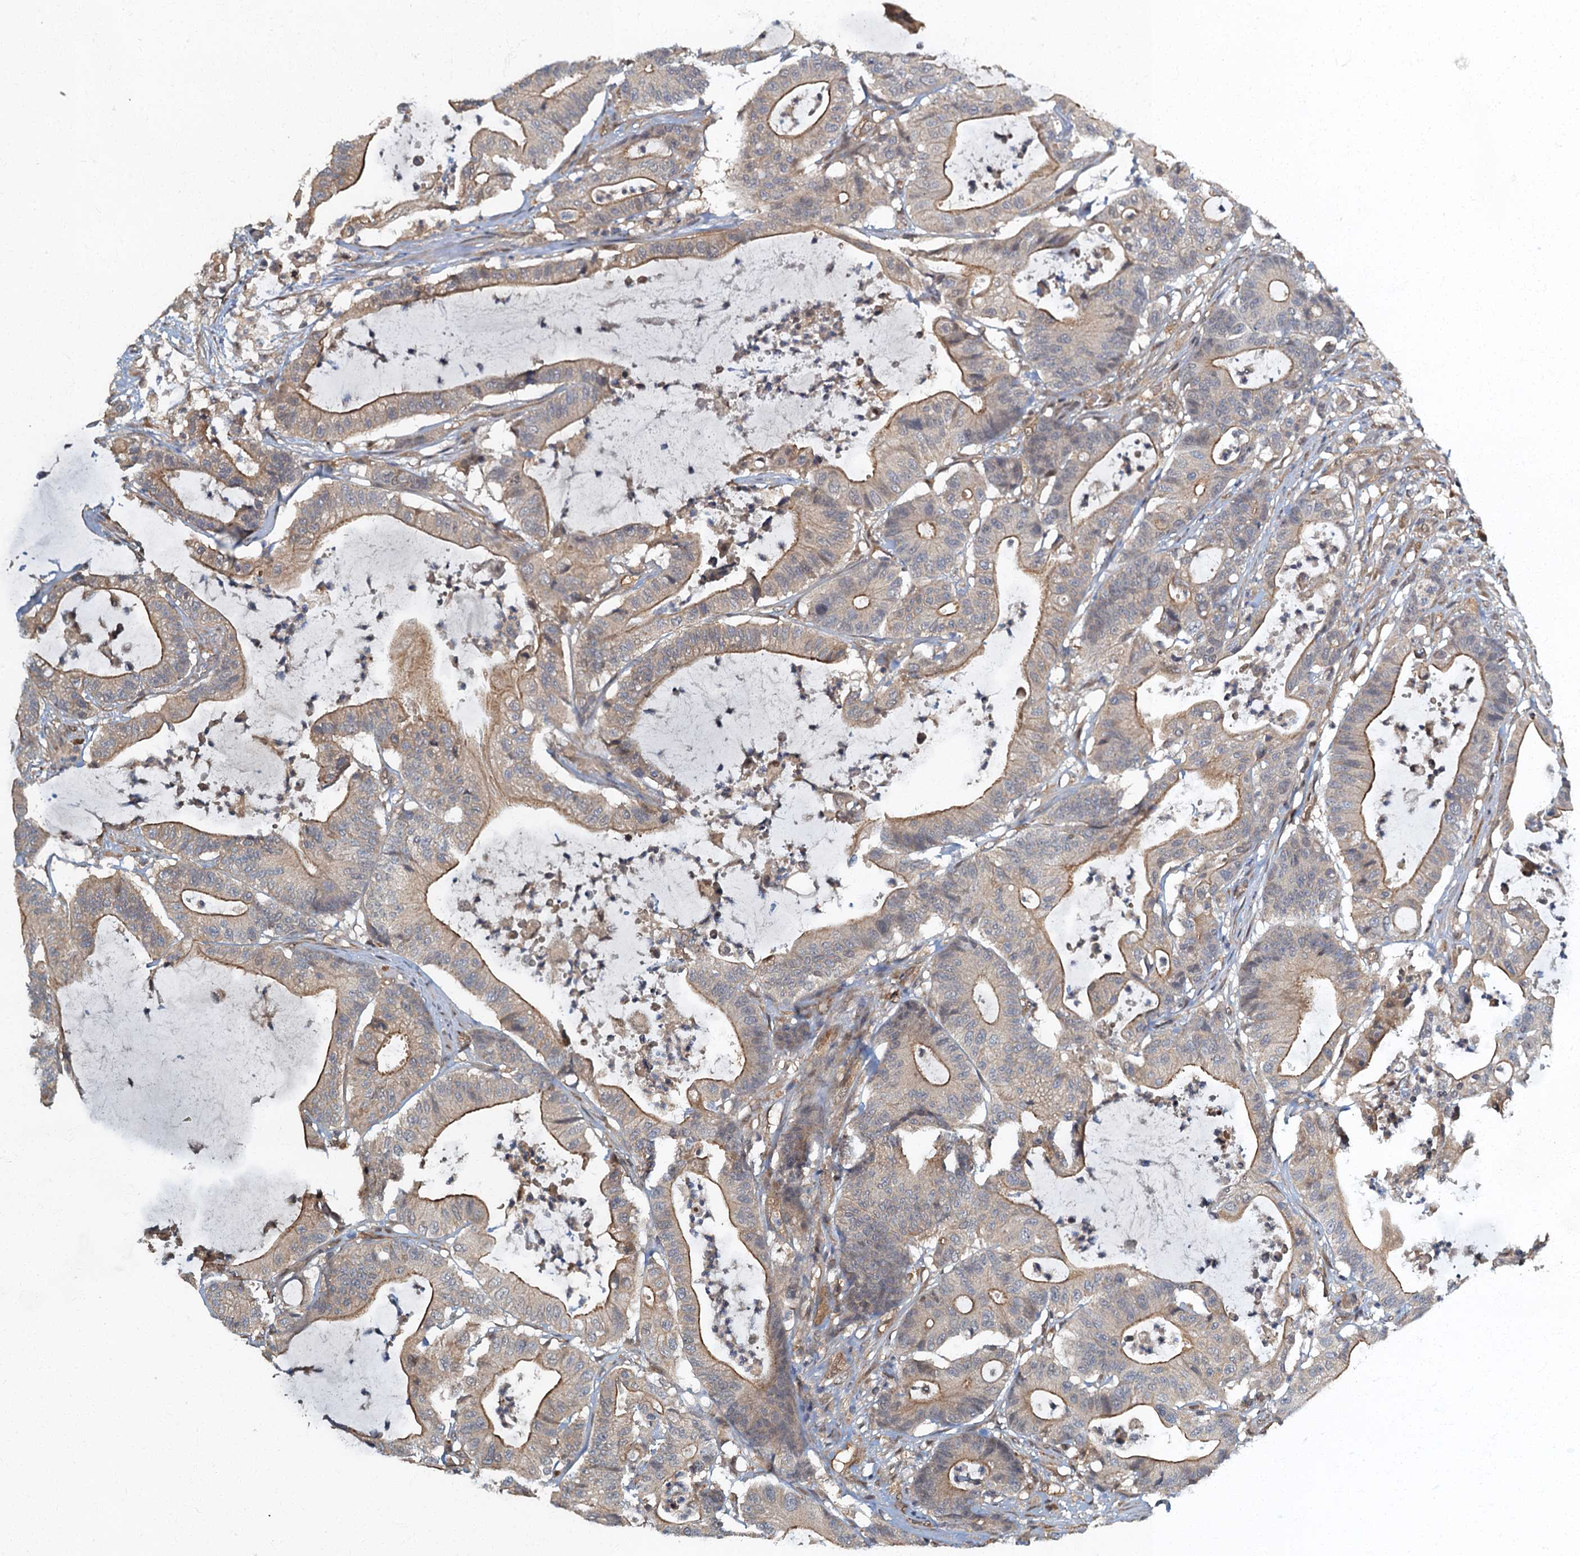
{"staining": {"intensity": "moderate", "quantity": ">75%", "location": "cytoplasmic/membranous"}, "tissue": "colorectal cancer", "cell_type": "Tumor cells", "image_type": "cancer", "snomed": [{"axis": "morphology", "description": "Adenocarcinoma, NOS"}, {"axis": "topography", "description": "Colon"}], "caption": "The histopathology image demonstrates a brown stain indicating the presence of a protein in the cytoplasmic/membranous of tumor cells in colorectal cancer (adenocarcinoma). The protein is shown in brown color, while the nuclei are stained blue.", "gene": "TBCK", "patient": {"sex": "female", "age": 84}}